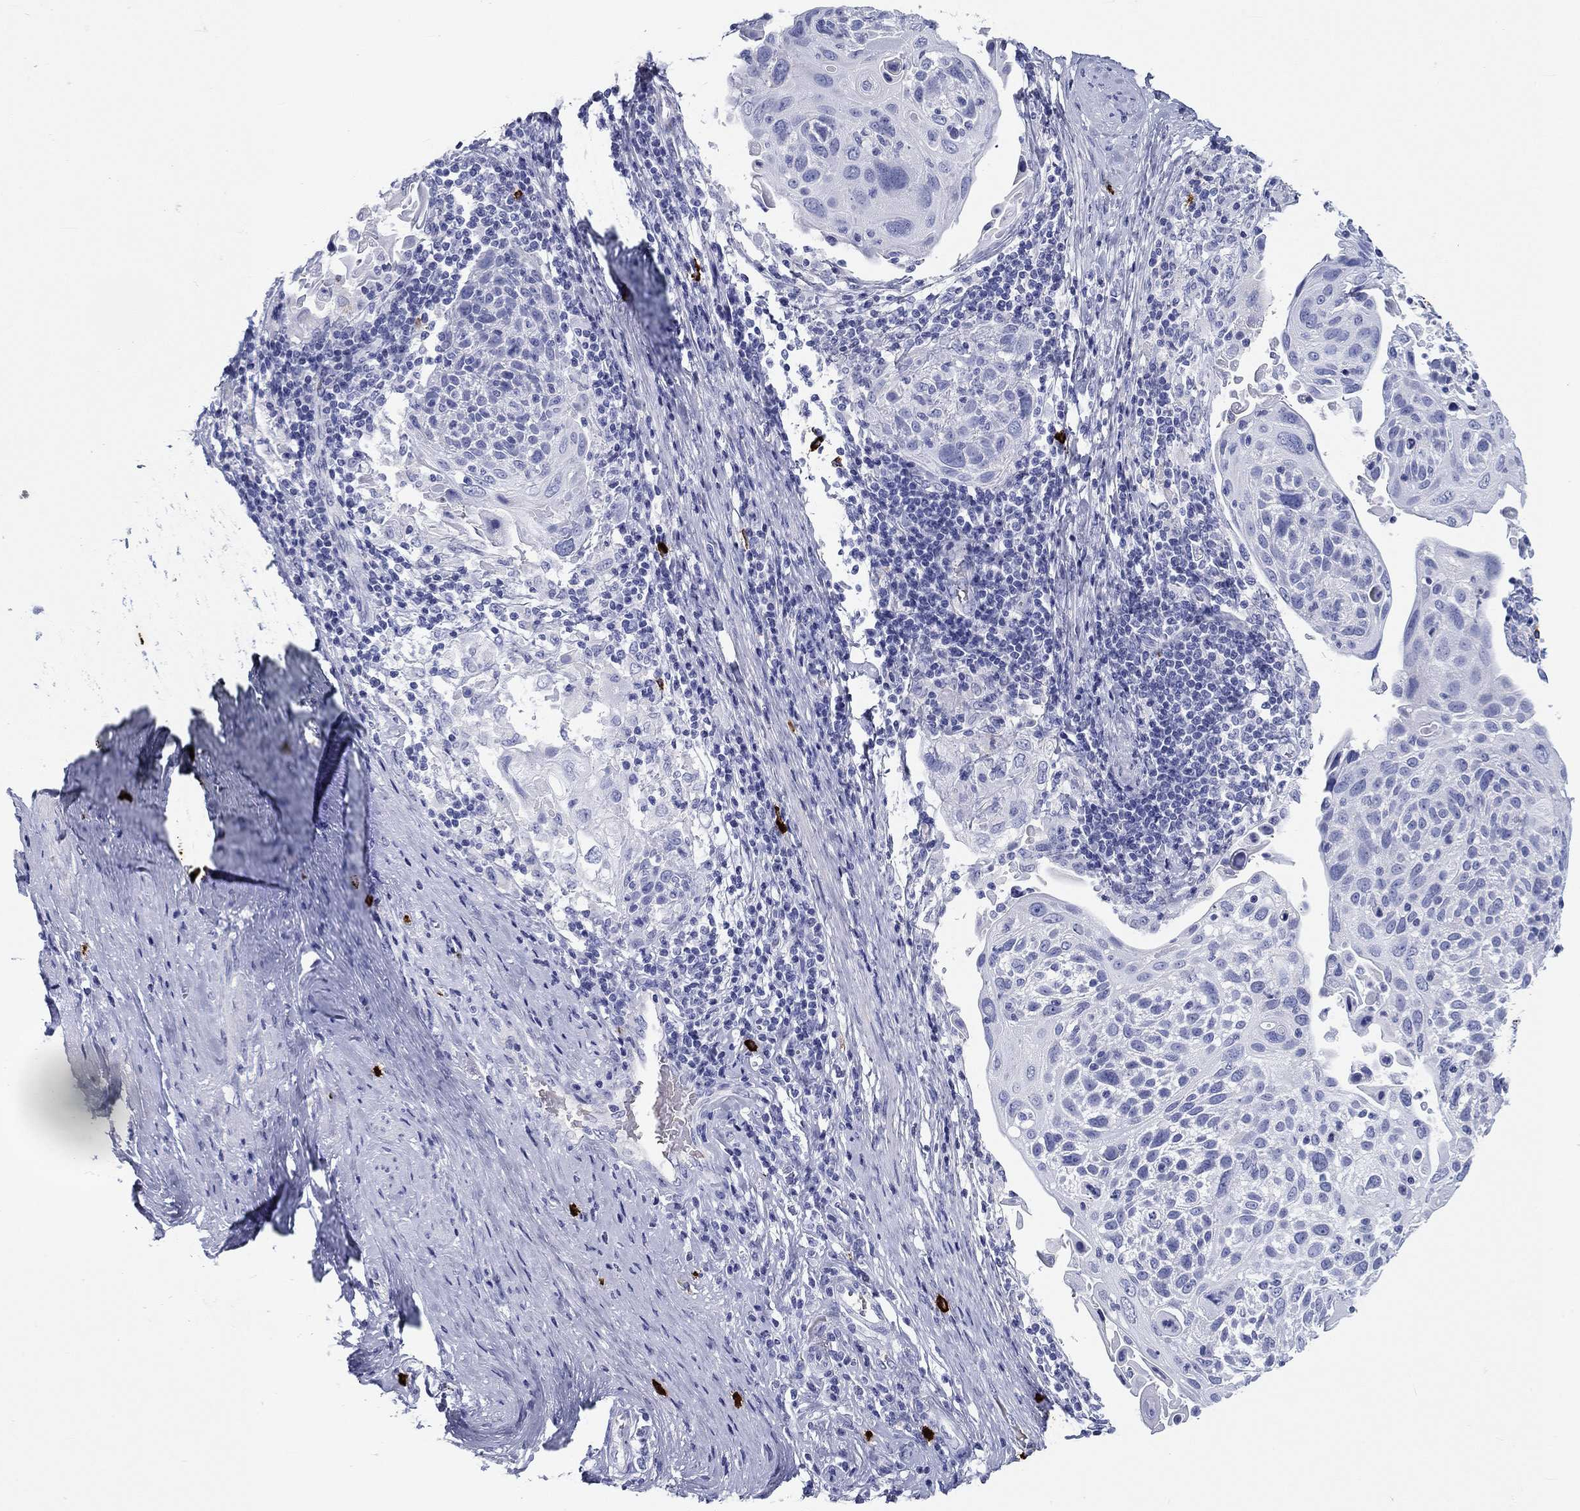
{"staining": {"intensity": "negative", "quantity": "none", "location": "none"}, "tissue": "cervical cancer", "cell_type": "Tumor cells", "image_type": "cancer", "snomed": [{"axis": "morphology", "description": "Squamous cell carcinoma, NOS"}, {"axis": "topography", "description": "Cervix"}], "caption": "Photomicrograph shows no significant protein positivity in tumor cells of cervical cancer.", "gene": "CD40LG", "patient": {"sex": "female", "age": 61}}